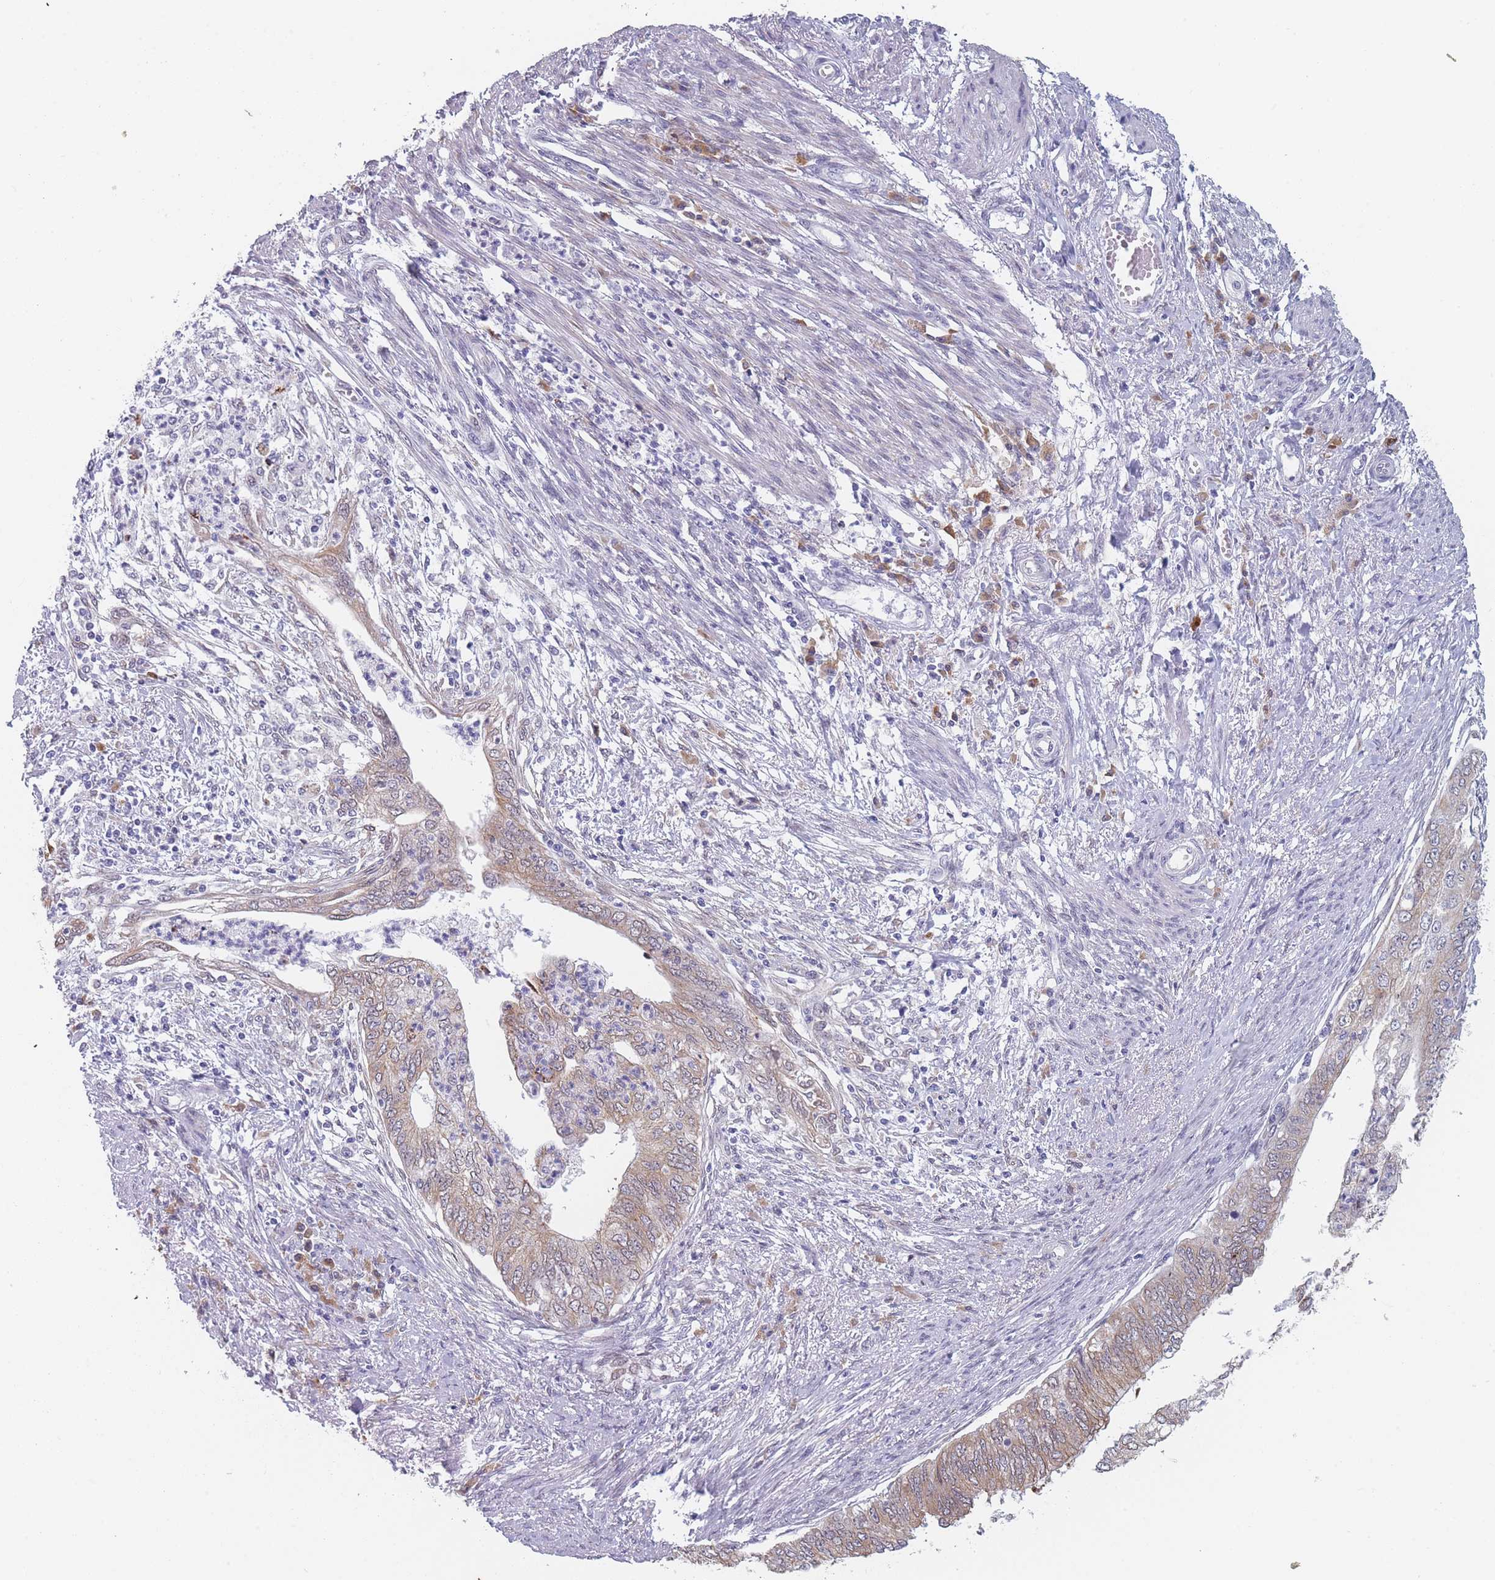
{"staining": {"intensity": "moderate", "quantity": ">75%", "location": "cytoplasmic/membranous"}, "tissue": "endometrial cancer", "cell_type": "Tumor cells", "image_type": "cancer", "snomed": [{"axis": "morphology", "description": "Adenocarcinoma, NOS"}, {"axis": "topography", "description": "Endometrium"}], "caption": "Endometrial cancer (adenocarcinoma) stained with a protein marker demonstrates moderate staining in tumor cells.", "gene": "TMED10", "patient": {"sex": "female", "age": 68}}